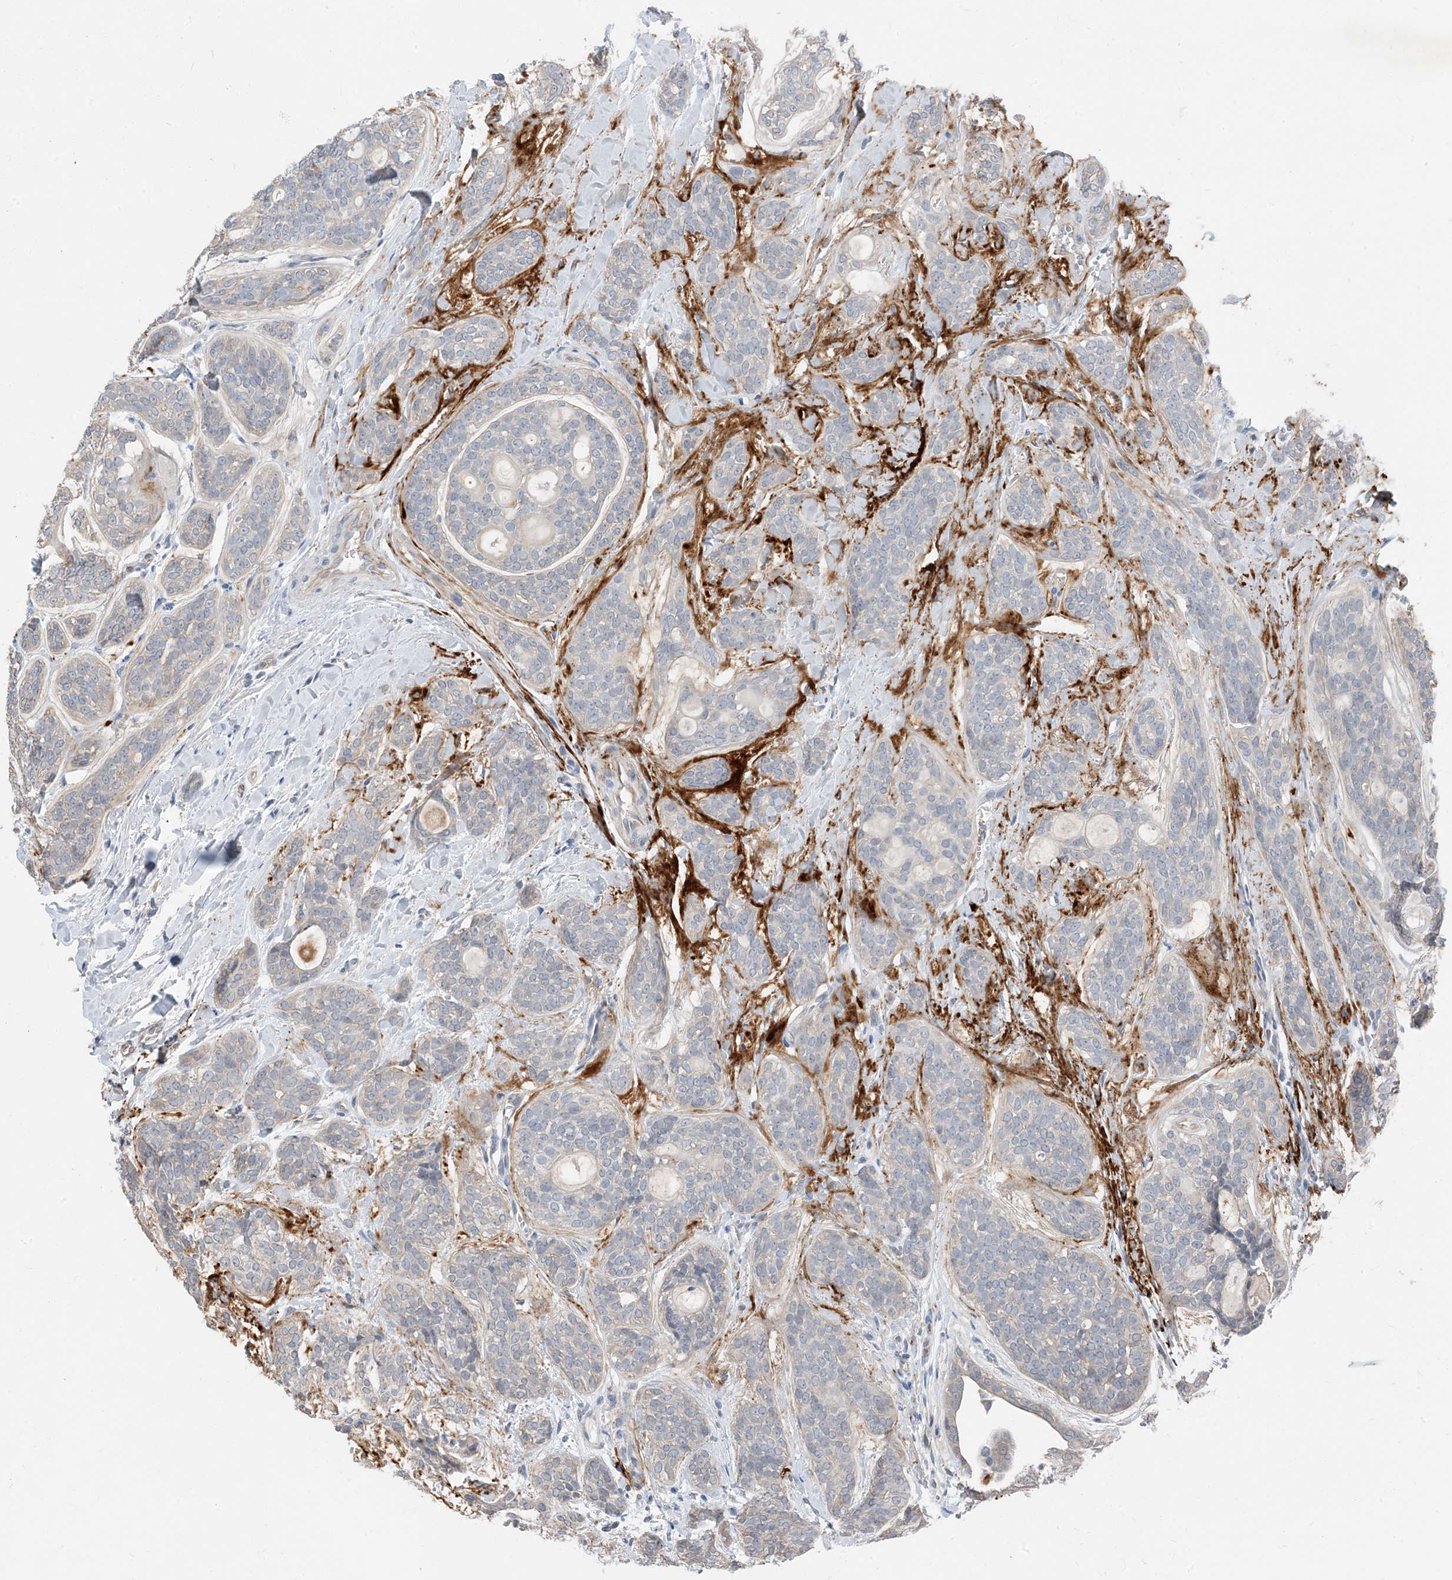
{"staining": {"intensity": "negative", "quantity": "none", "location": "none"}, "tissue": "head and neck cancer", "cell_type": "Tumor cells", "image_type": "cancer", "snomed": [{"axis": "morphology", "description": "Adenocarcinoma, NOS"}, {"axis": "topography", "description": "Head-Neck"}], "caption": "DAB immunohistochemical staining of human head and neck adenocarcinoma displays no significant expression in tumor cells. (DAB immunohistochemistry (IHC) with hematoxylin counter stain).", "gene": "NCOA7", "patient": {"sex": "male", "age": 66}}